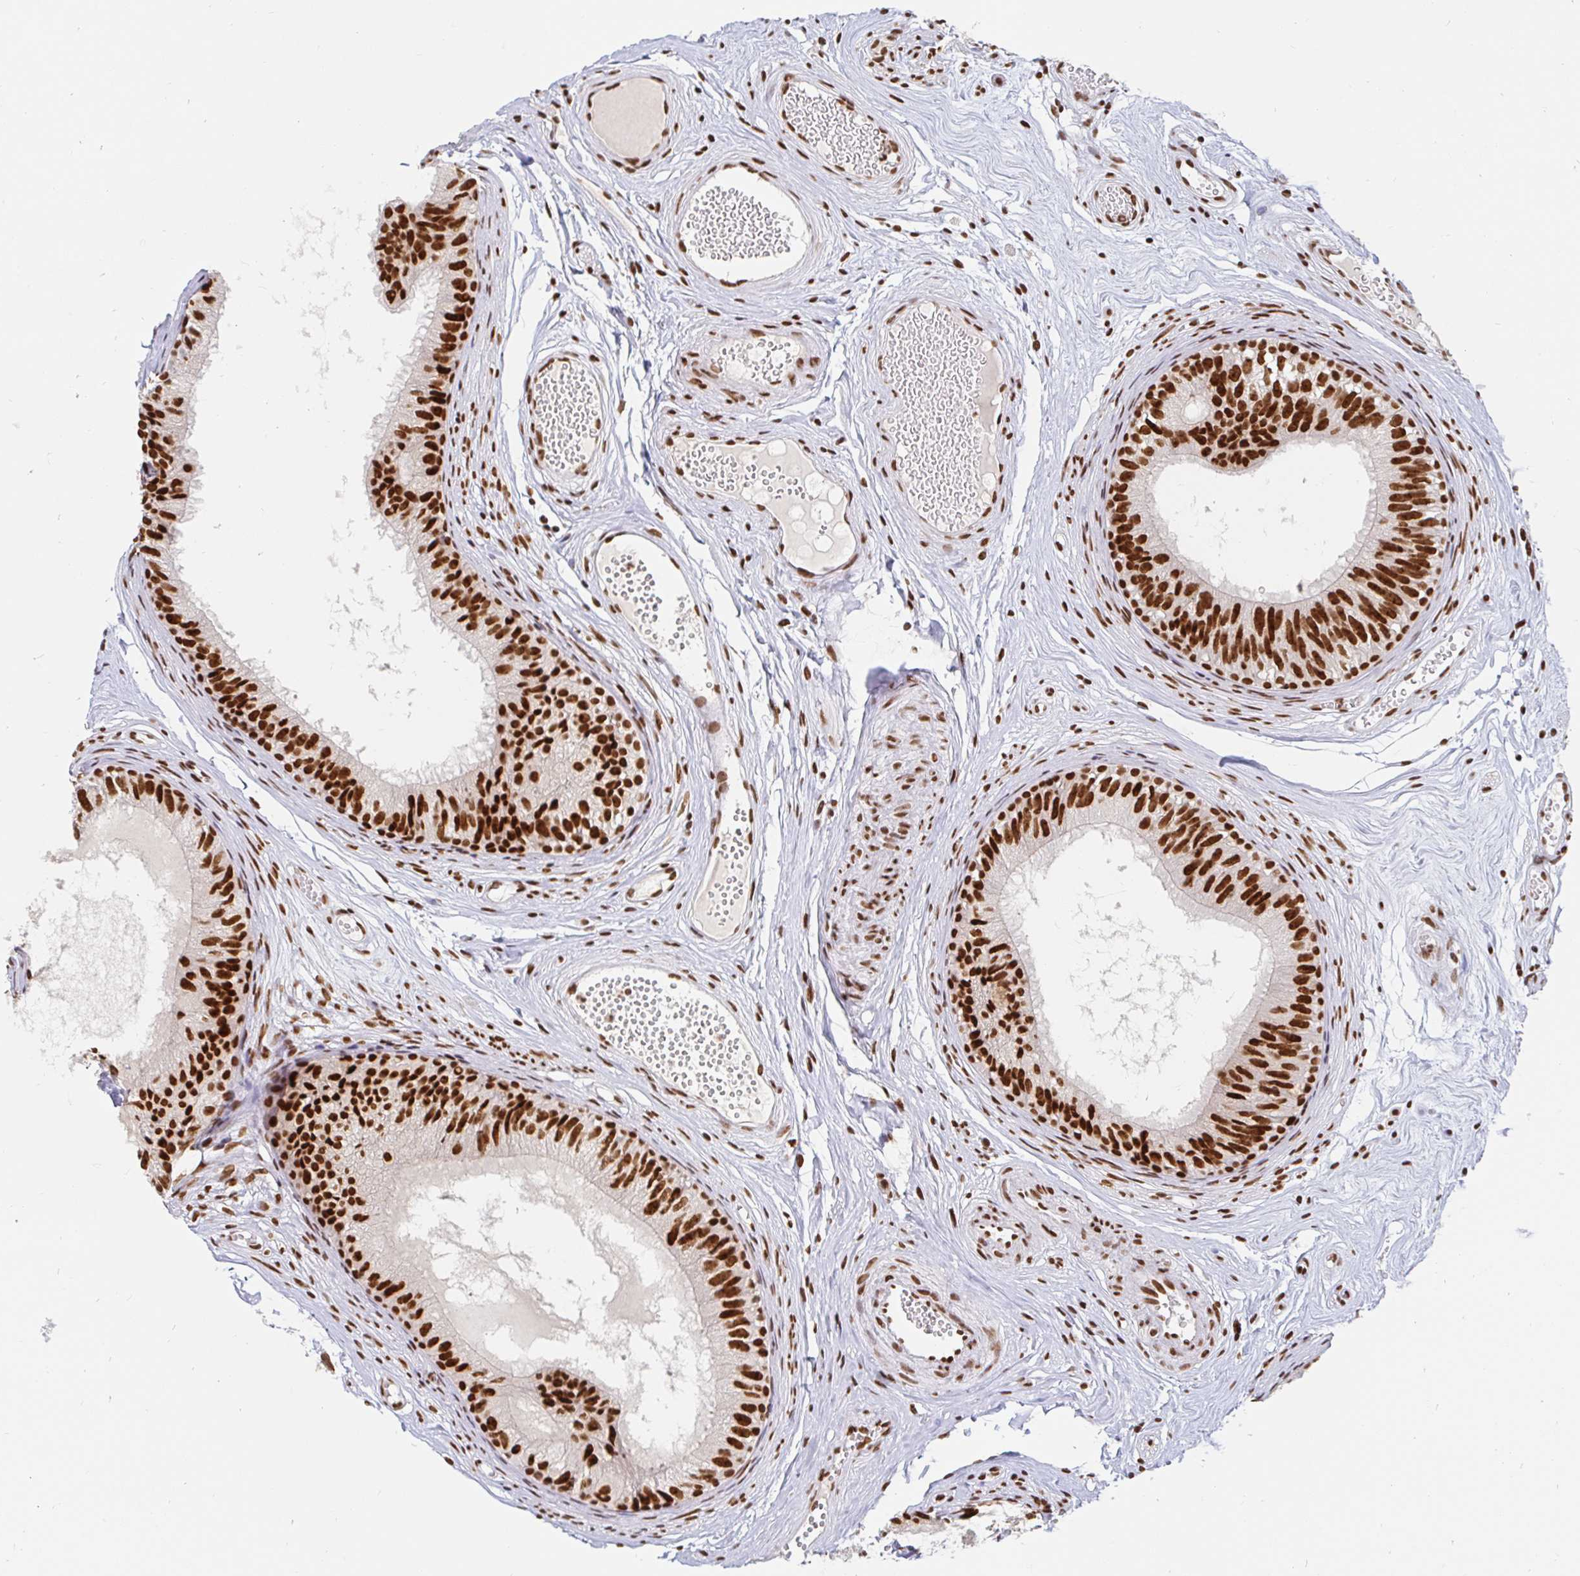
{"staining": {"intensity": "strong", "quantity": ">75%", "location": "nuclear"}, "tissue": "epididymis", "cell_type": "Glandular cells", "image_type": "normal", "snomed": [{"axis": "morphology", "description": "Normal tissue, NOS"}, {"axis": "morphology", "description": "Seminoma, NOS"}, {"axis": "topography", "description": "Testis"}, {"axis": "topography", "description": "Epididymis"}], "caption": "This photomicrograph shows unremarkable epididymis stained with IHC to label a protein in brown. The nuclear of glandular cells show strong positivity for the protein. Nuclei are counter-stained blue.", "gene": "RBMXL1", "patient": {"sex": "male", "age": 34}}